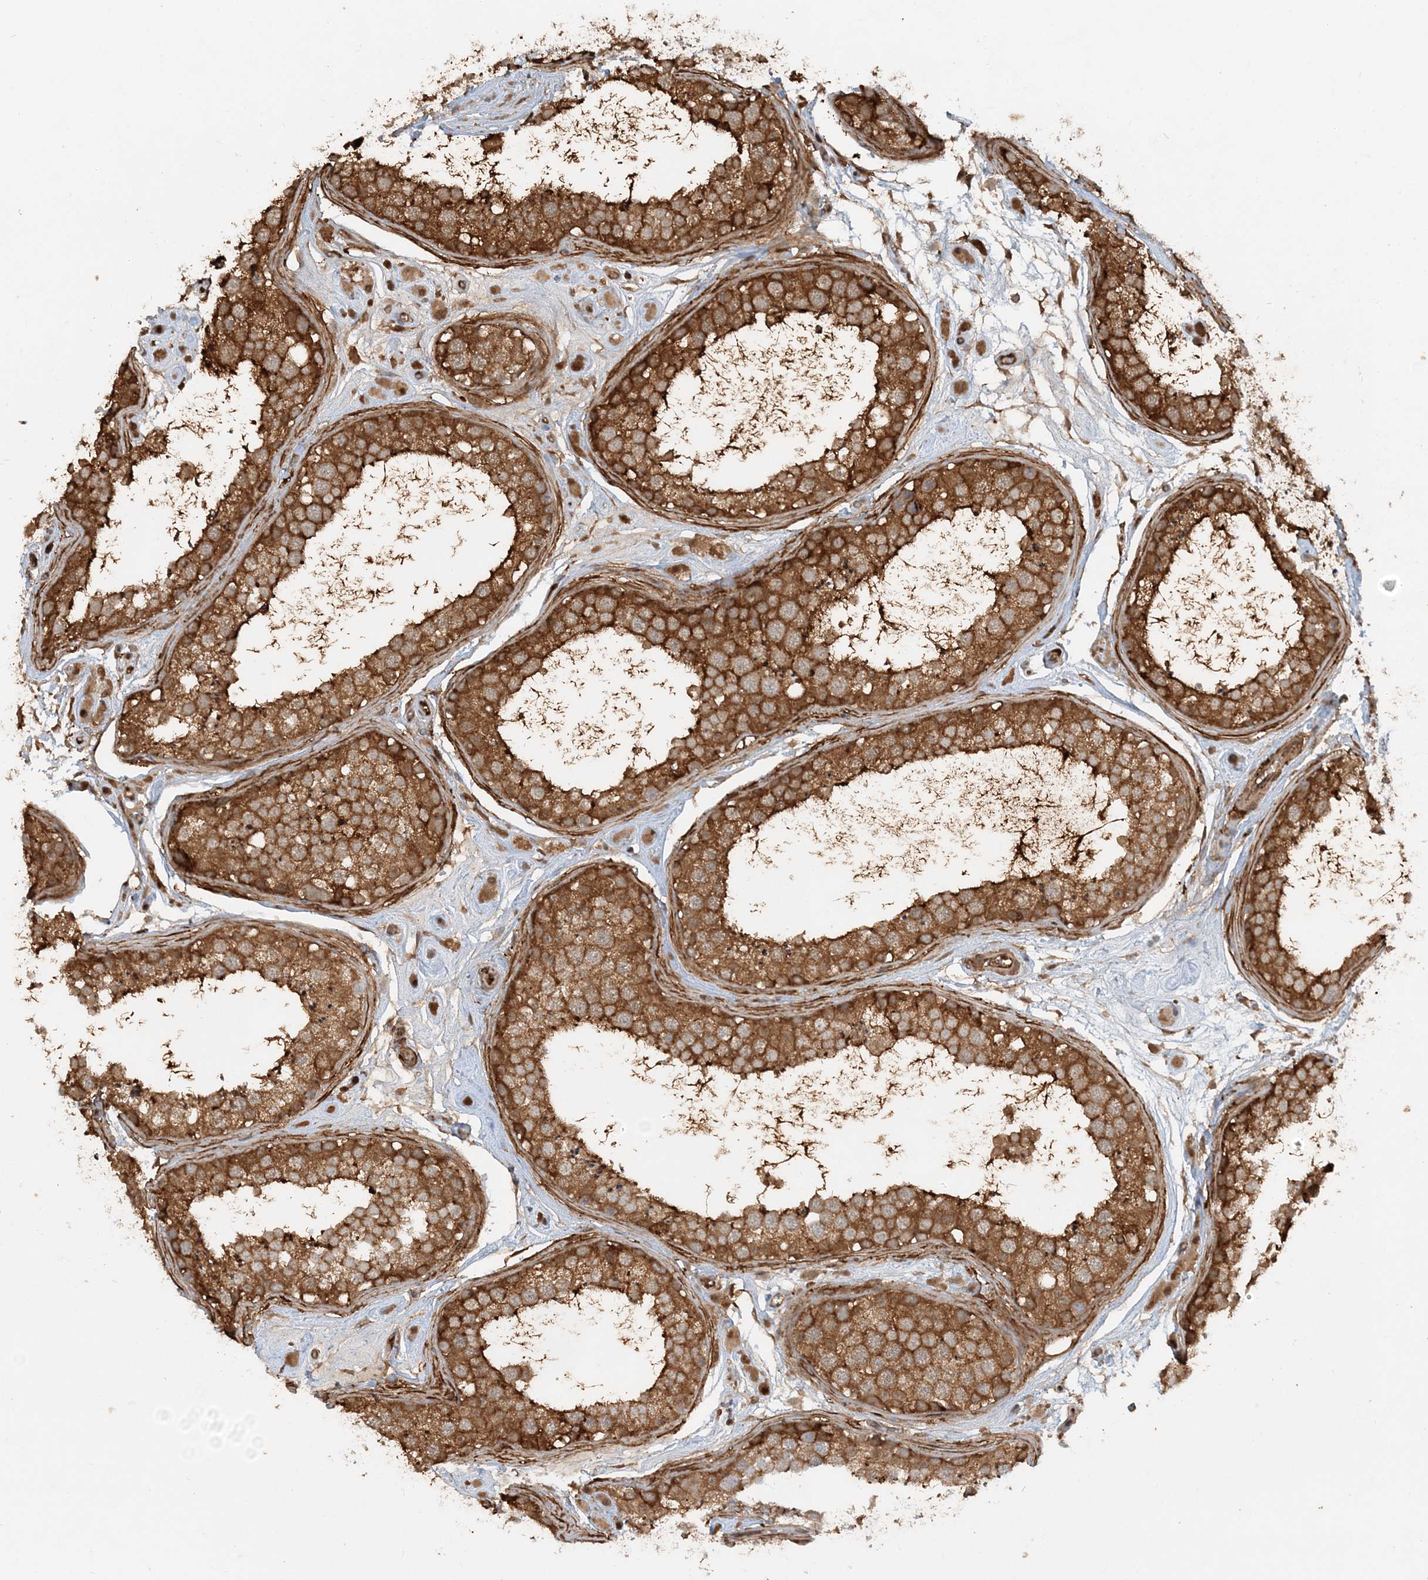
{"staining": {"intensity": "strong", "quantity": ">75%", "location": "cytoplasmic/membranous"}, "tissue": "testis", "cell_type": "Cells in seminiferous ducts", "image_type": "normal", "snomed": [{"axis": "morphology", "description": "Normal tissue, NOS"}, {"axis": "topography", "description": "Testis"}], "caption": "IHC photomicrograph of normal testis: human testis stained using IHC reveals high levels of strong protein expression localized specifically in the cytoplasmic/membranous of cells in seminiferous ducts, appearing as a cytoplasmic/membranous brown color.", "gene": "DSTN", "patient": {"sex": "male", "age": 25}}